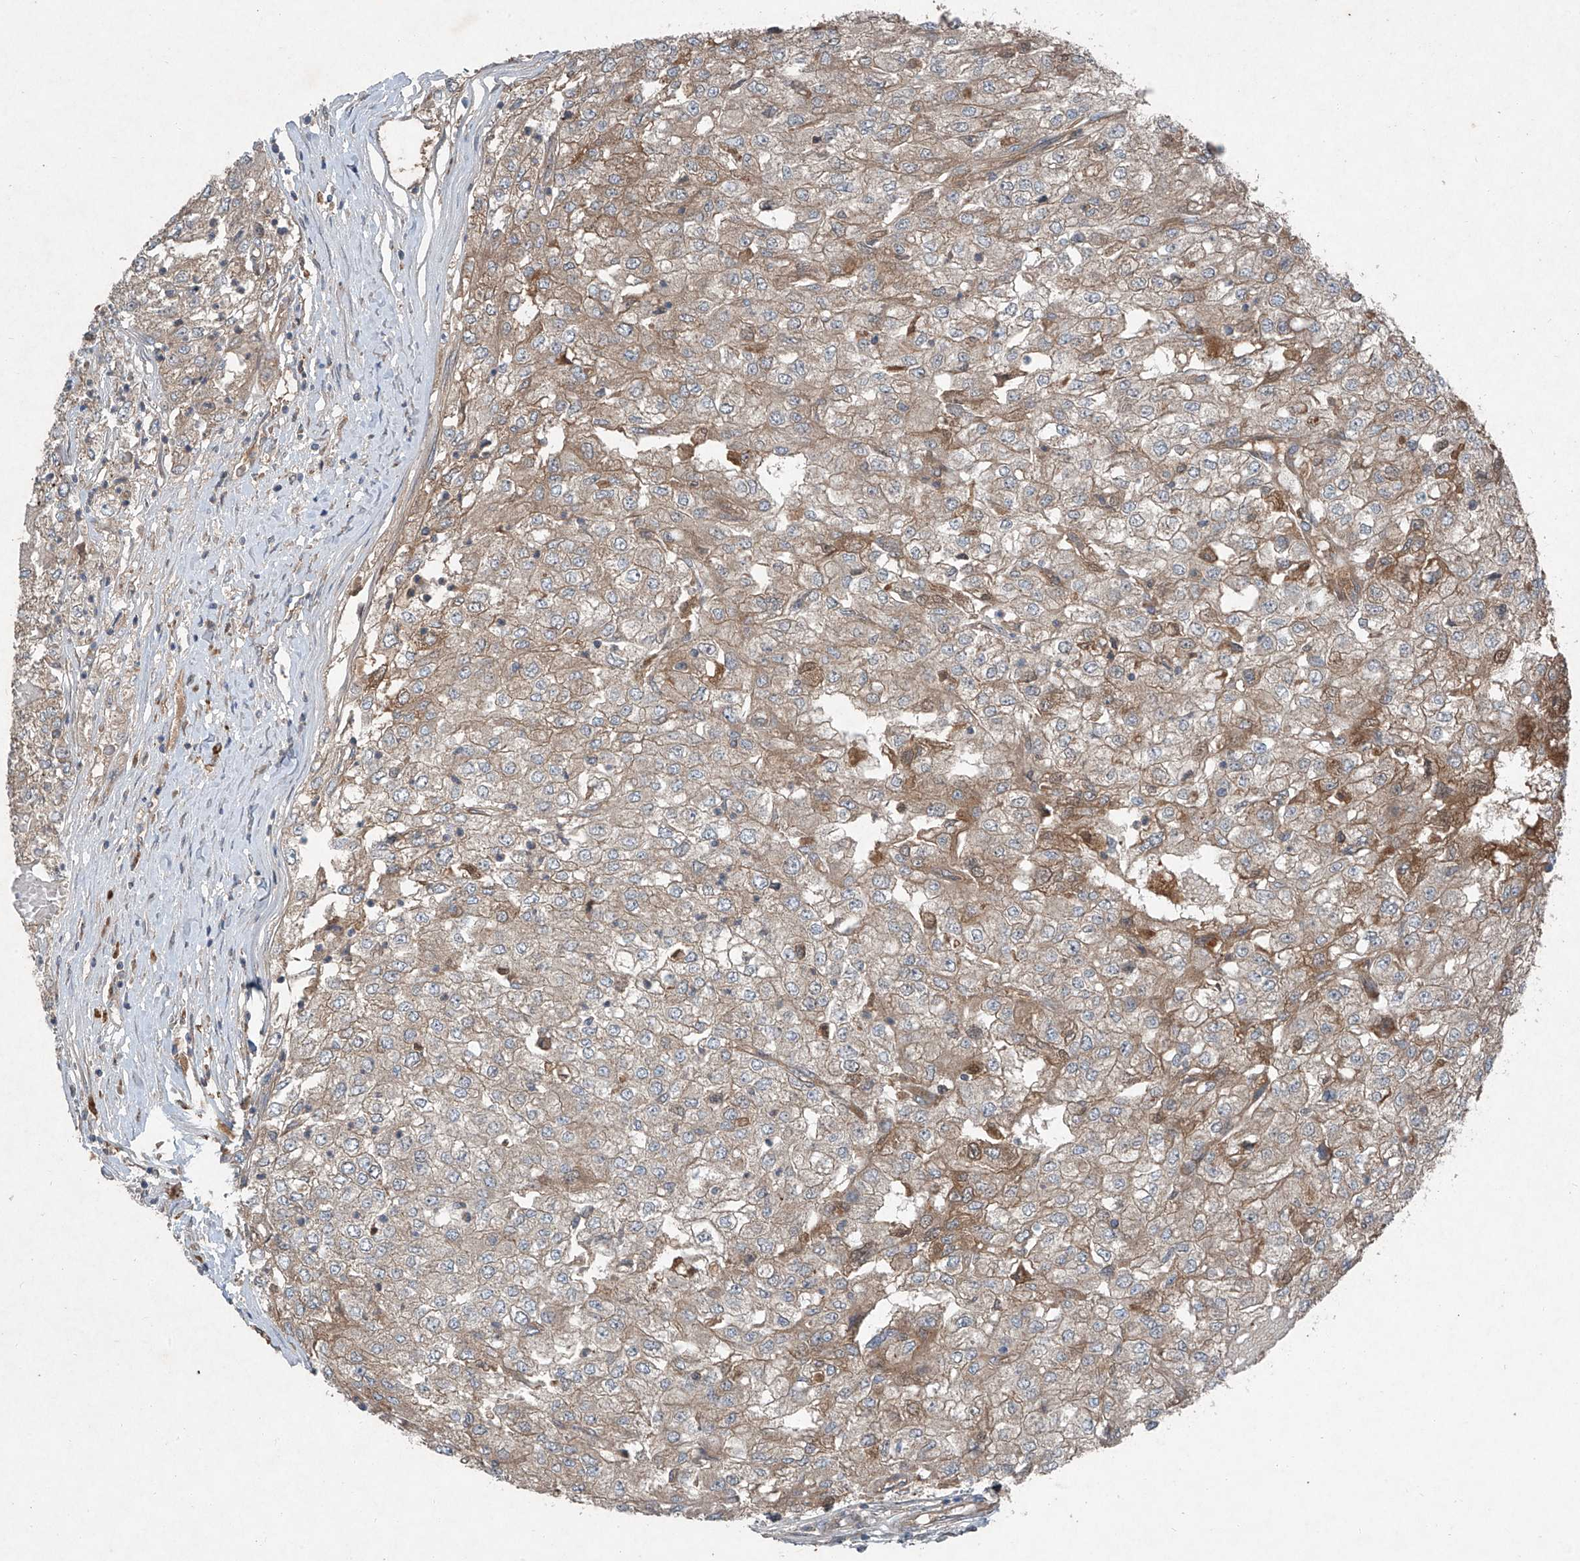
{"staining": {"intensity": "weak", "quantity": ">75%", "location": "cytoplasmic/membranous"}, "tissue": "renal cancer", "cell_type": "Tumor cells", "image_type": "cancer", "snomed": [{"axis": "morphology", "description": "Adenocarcinoma, NOS"}, {"axis": "topography", "description": "Kidney"}], "caption": "IHC of human renal cancer exhibits low levels of weak cytoplasmic/membranous staining in approximately >75% of tumor cells.", "gene": "FOXRED2", "patient": {"sex": "female", "age": 54}}